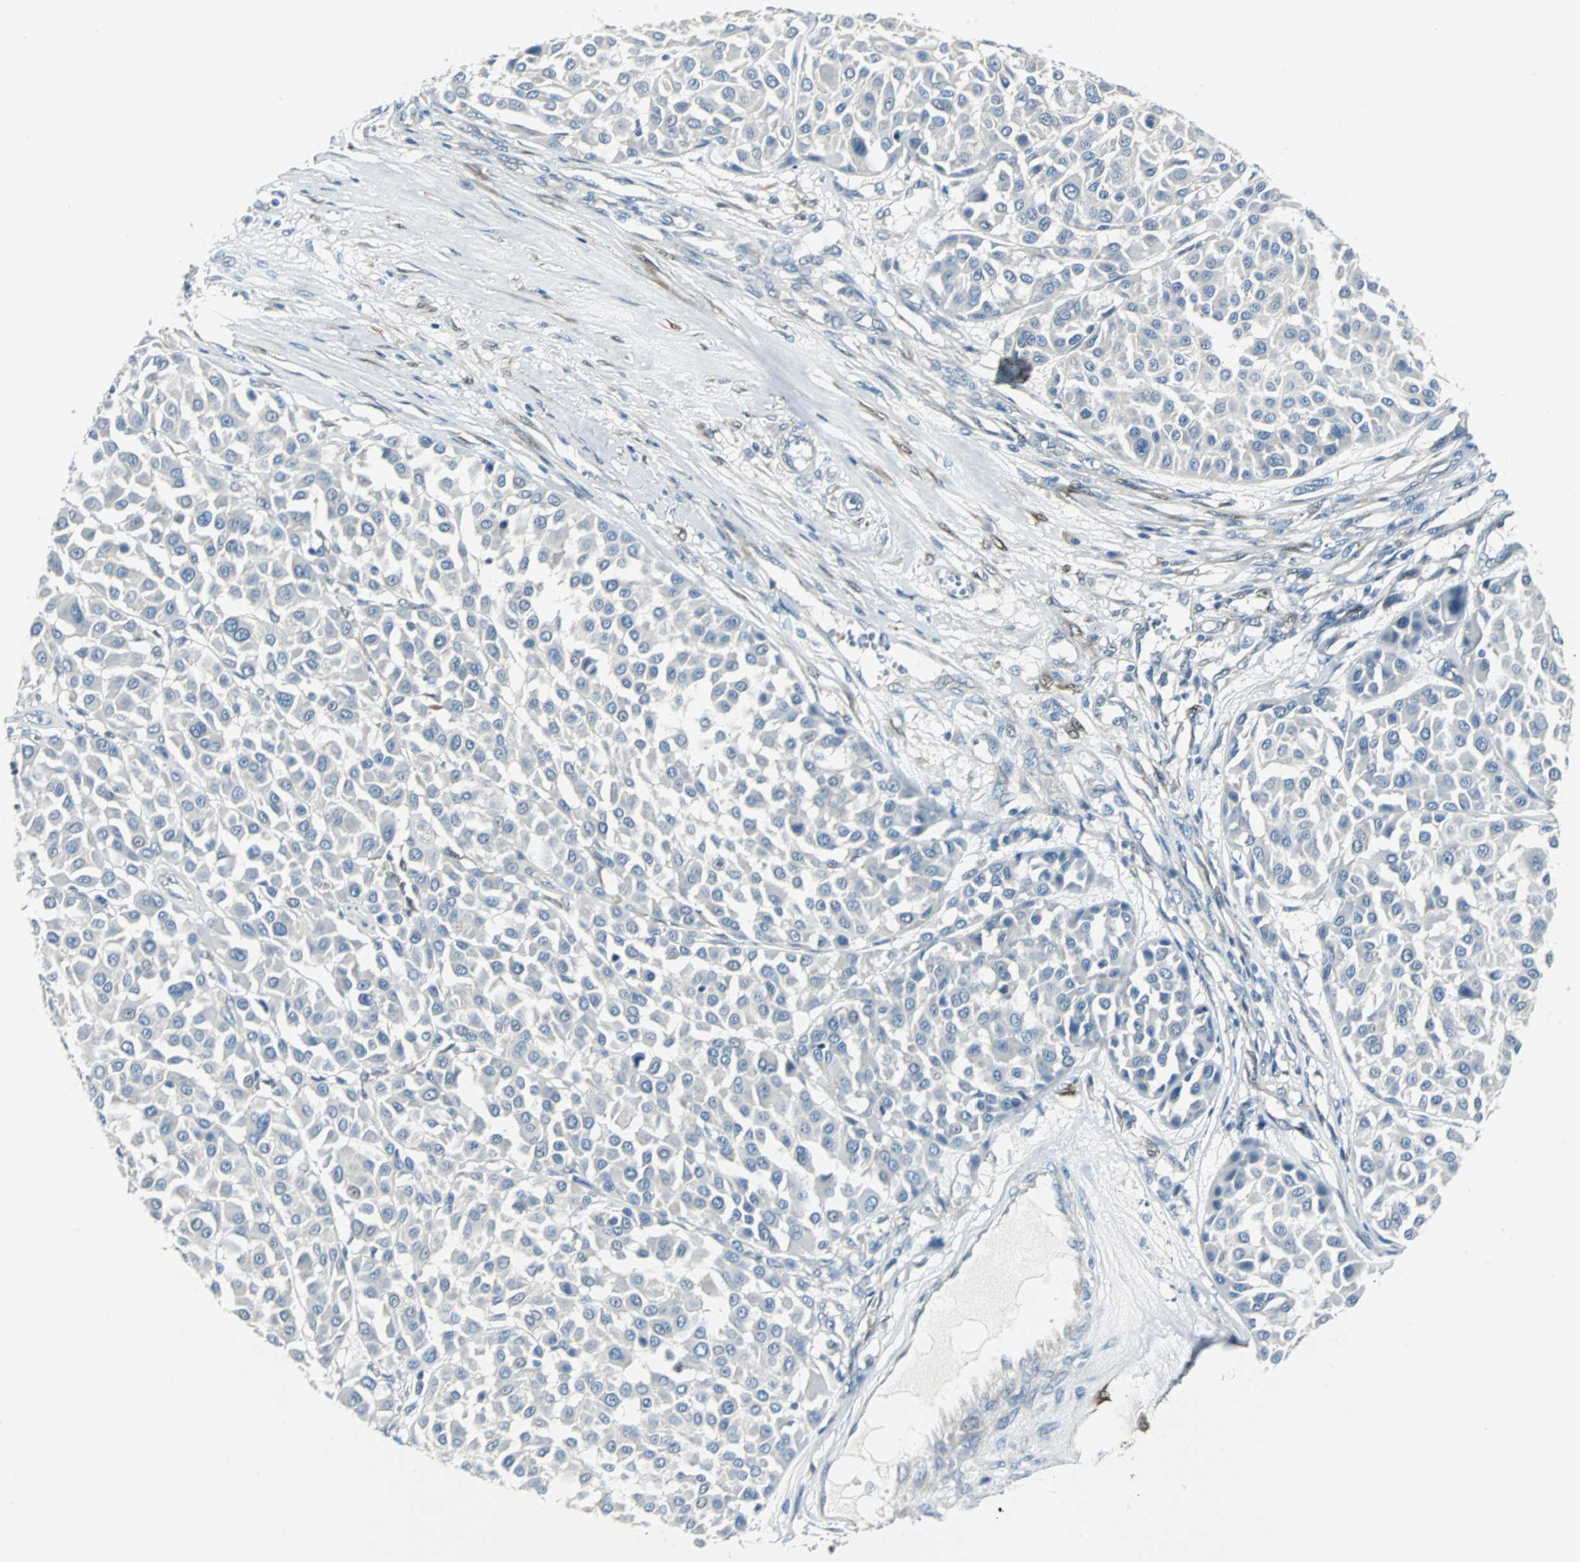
{"staining": {"intensity": "negative", "quantity": "none", "location": "none"}, "tissue": "melanoma", "cell_type": "Tumor cells", "image_type": "cancer", "snomed": [{"axis": "morphology", "description": "Malignant melanoma, Metastatic site"}, {"axis": "topography", "description": "Soft tissue"}], "caption": "Tumor cells are negative for brown protein staining in melanoma. The staining was performed using DAB (3,3'-diaminobenzidine) to visualize the protein expression in brown, while the nuclei were stained in blue with hematoxylin (Magnification: 20x).", "gene": "FHL2", "patient": {"sex": "male", "age": 41}}